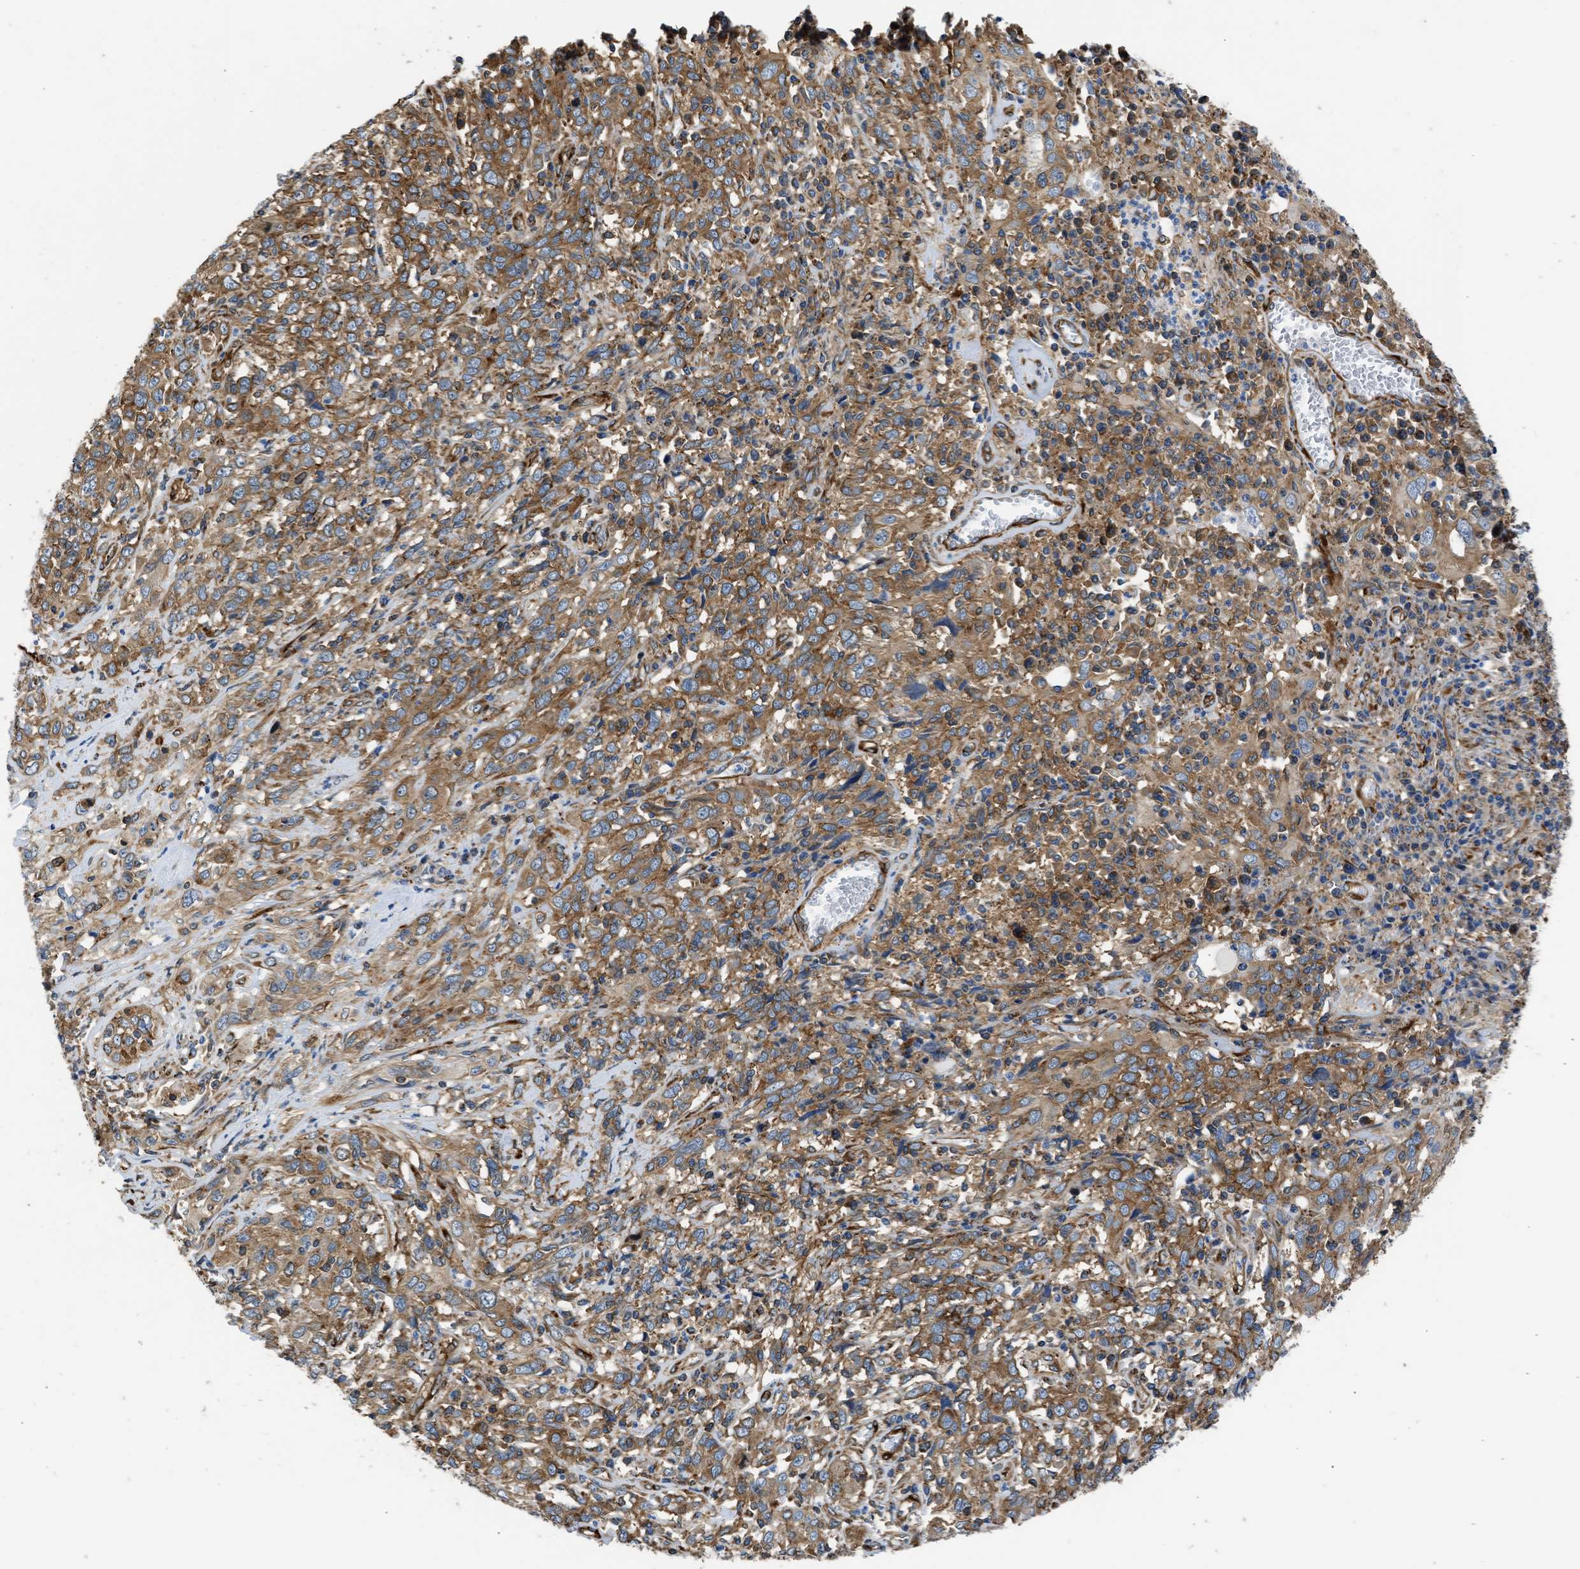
{"staining": {"intensity": "moderate", "quantity": ">75%", "location": "cytoplasmic/membranous"}, "tissue": "cervical cancer", "cell_type": "Tumor cells", "image_type": "cancer", "snomed": [{"axis": "morphology", "description": "Squamous cell carcinoma, NOS"}, {"axis": "topography", "description": "Cervix"}], "caption": "IHC (DAB (3,3'-diaminobenzidine)) staining of cervical squamous cell carcinoma exhibits moderate cytoplasmic/membranous protein expression in approximately >75% of tumor cells.", "gene": "SEPTIN2", "patient": {"sex": "female", "age": 46}}